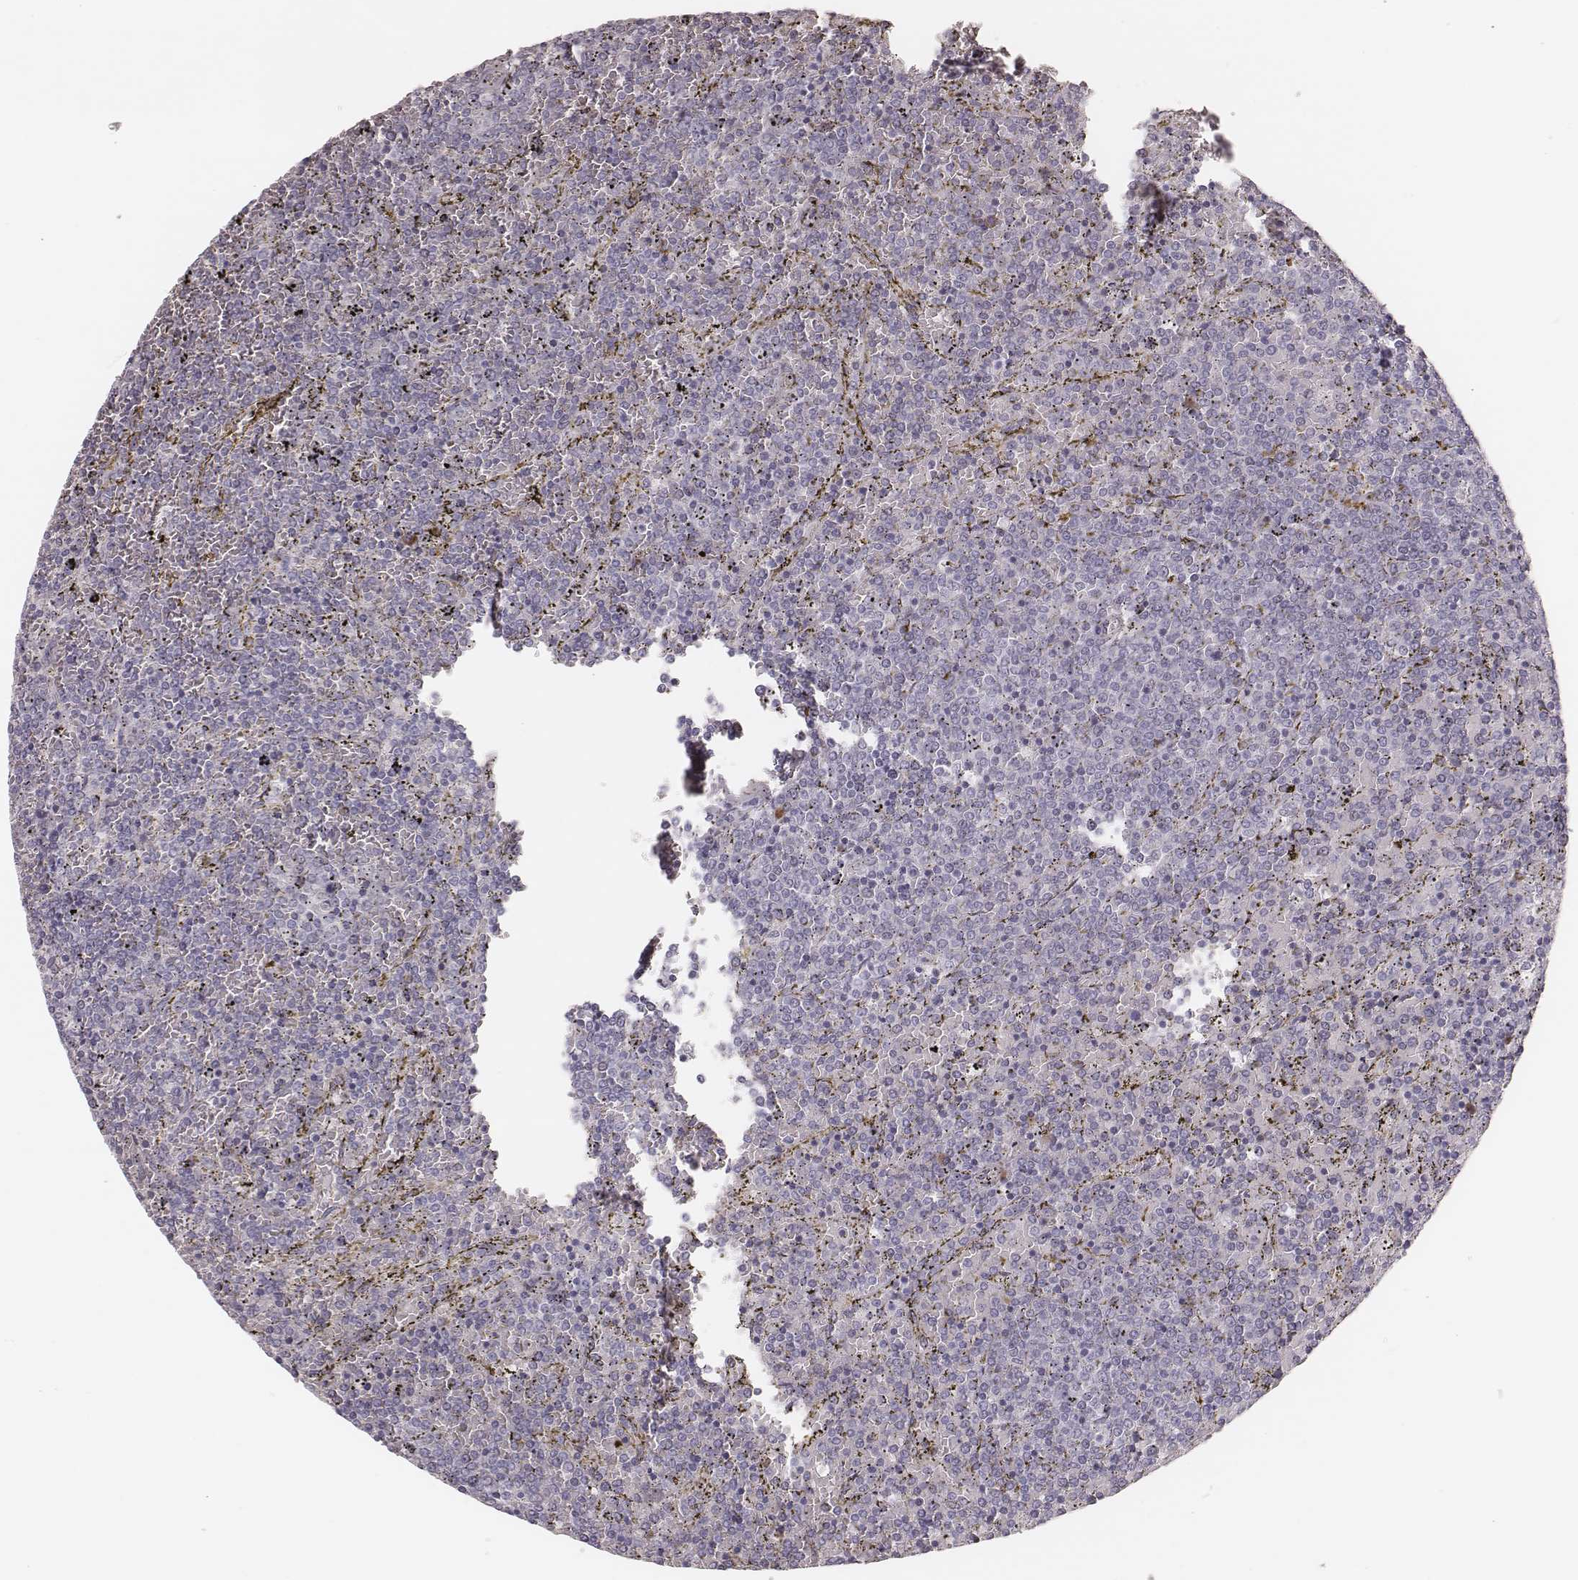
{"staining": {"intensity": "negative", "quantity": "none", "location": "none"}, "tissue": "lymphoma", "cell_type": "Tumor cells", "image_type": "cancer", "snomed": [{"axis": "morphology", "description": "Malignant lymphoma, non-Hodgkin's type, Low grade"}, {"axis": "topography", "description": "Spleen"}], "caption": "Protein analysis of malignant lymphoma, non-Hodgkin's type (low-grade) reveals no significant expression in tumor cells.", "gene": "KIF5C", "patient": {"sex": "female", "age": 77}}